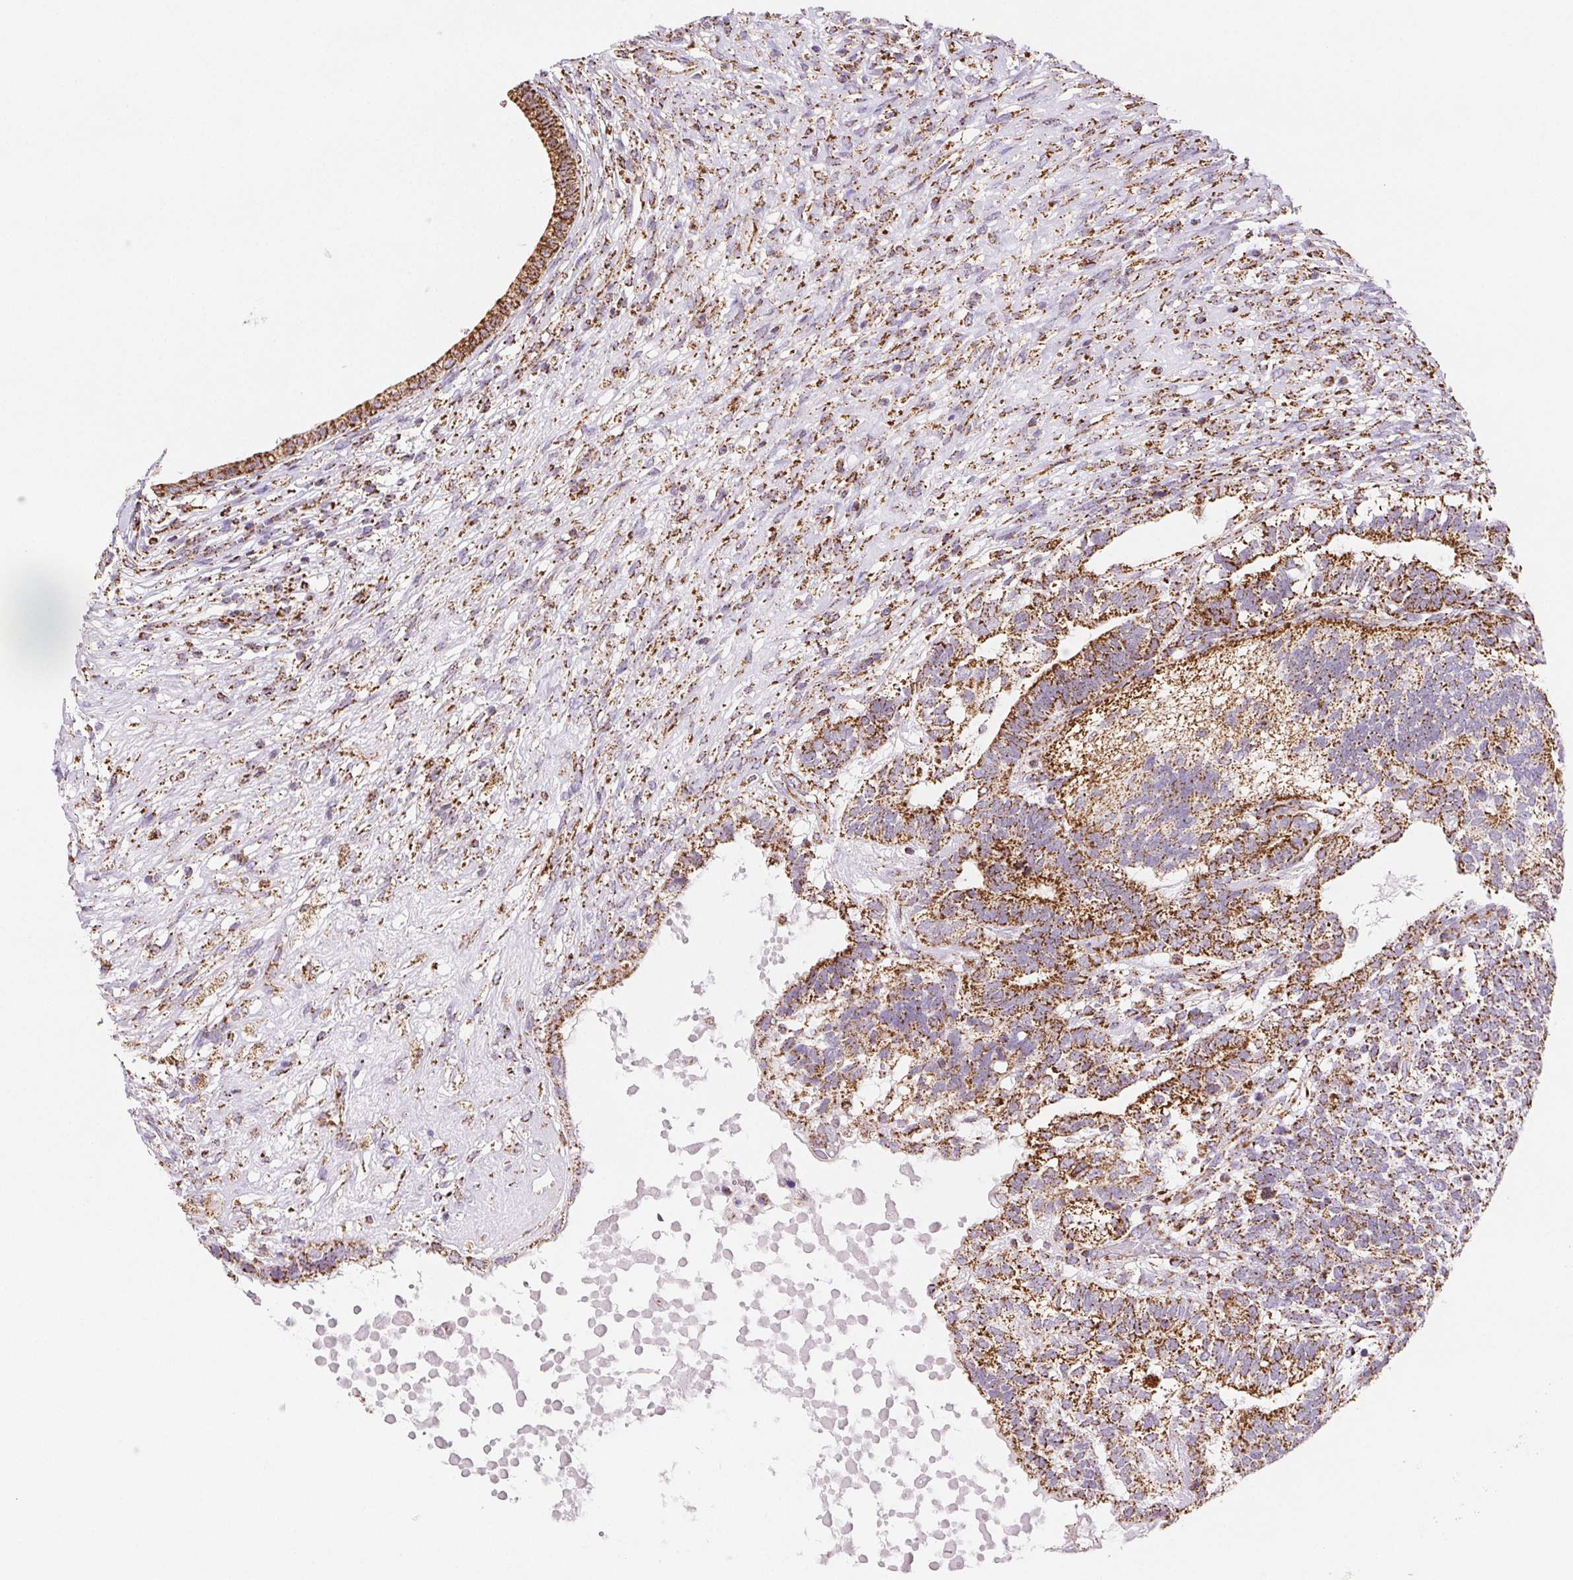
{"staining": {"intensity": "strong", "quantity": ">75%", "location": "cytoplasmic/membranous"}, "tissue": "testis cancer", "cell_type": "Tumor cells", "image_type": "cancer", "snomed": [{"axis": "morphology", "description": "Seminoma, NOS"}, {"axis": "morphology", "description": "Carcinoma, Embryonal, NOS"}, {"axis": "topography", "description": "Testis"}], "caption": "Immunohistochemistry (IHC) staining of testis seminoma, which shows high levels of strong cytoplasmic/membranous staining in about >75% of tumor cells indicating strong cytoplasmic/membranous protein positivity. The staining was performed using DAB (brown) for protein detection and nuclei were counterstained in hematoxylin (blue).", "gene": "NIPSNAP2", "patient": {"sex": "male", "age": 41}}